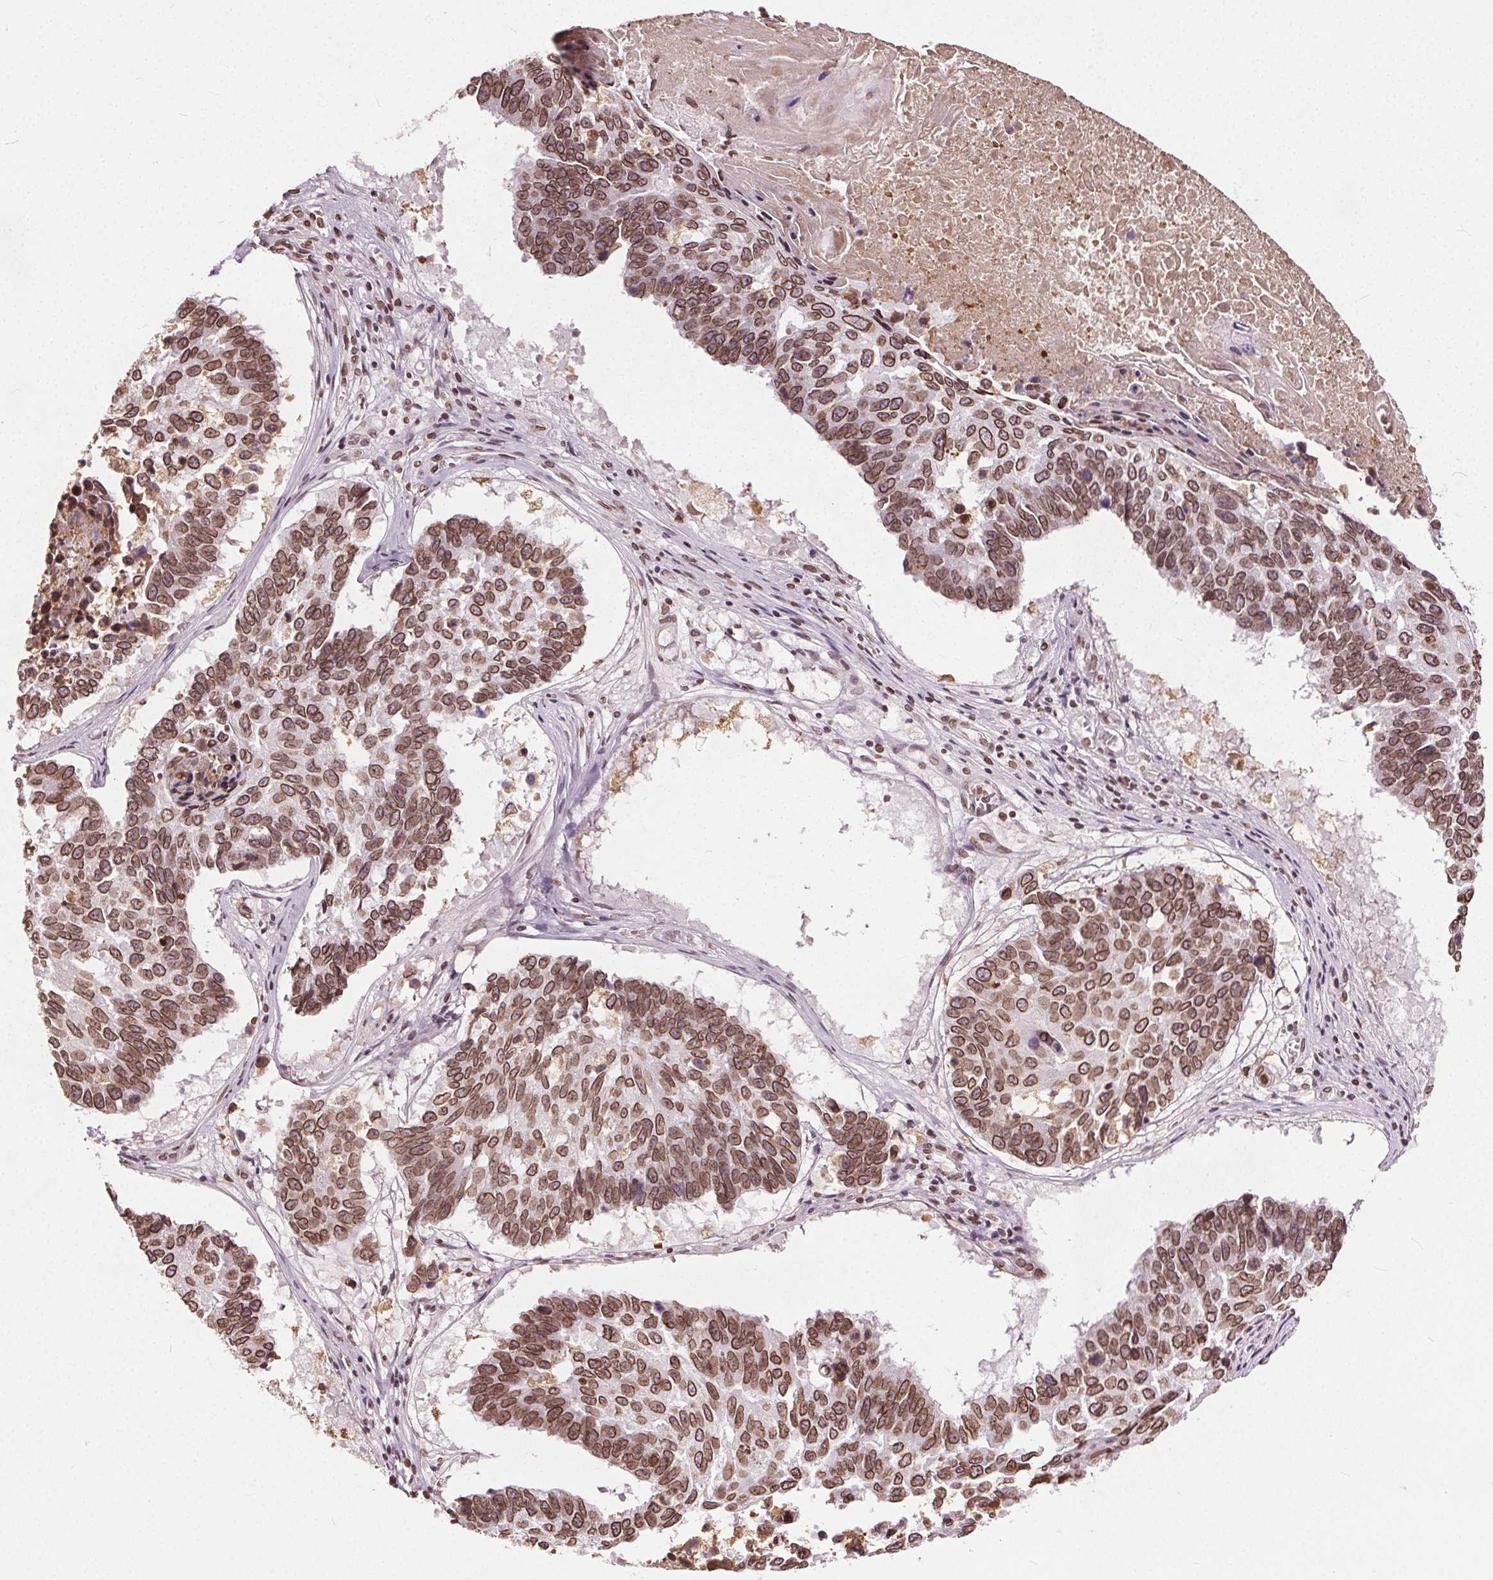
{"staining": {"intensity": "moderate", "quantity": ">75%", "location": "cytoplasmic/membranous,nuclear"}, "tissue": "lung cancer", "cell_type": "Tumor cells", "image_type": "cancer", "snomed": [{"axis": "morphology", "description": "Squamous cell carcinoma, NOS"}, {"axis": "topography", "description": "Lung"}], "caption": "About >75% of tumor cells in human lung cancer (squamous cell carcinoma) display moderate cytoplasmic/membranous and nuclear protein staining as visualized by brown immunohistochemical staining.", "gene": "TTC39C", "patient": {"sex": "male", "age": 73}}